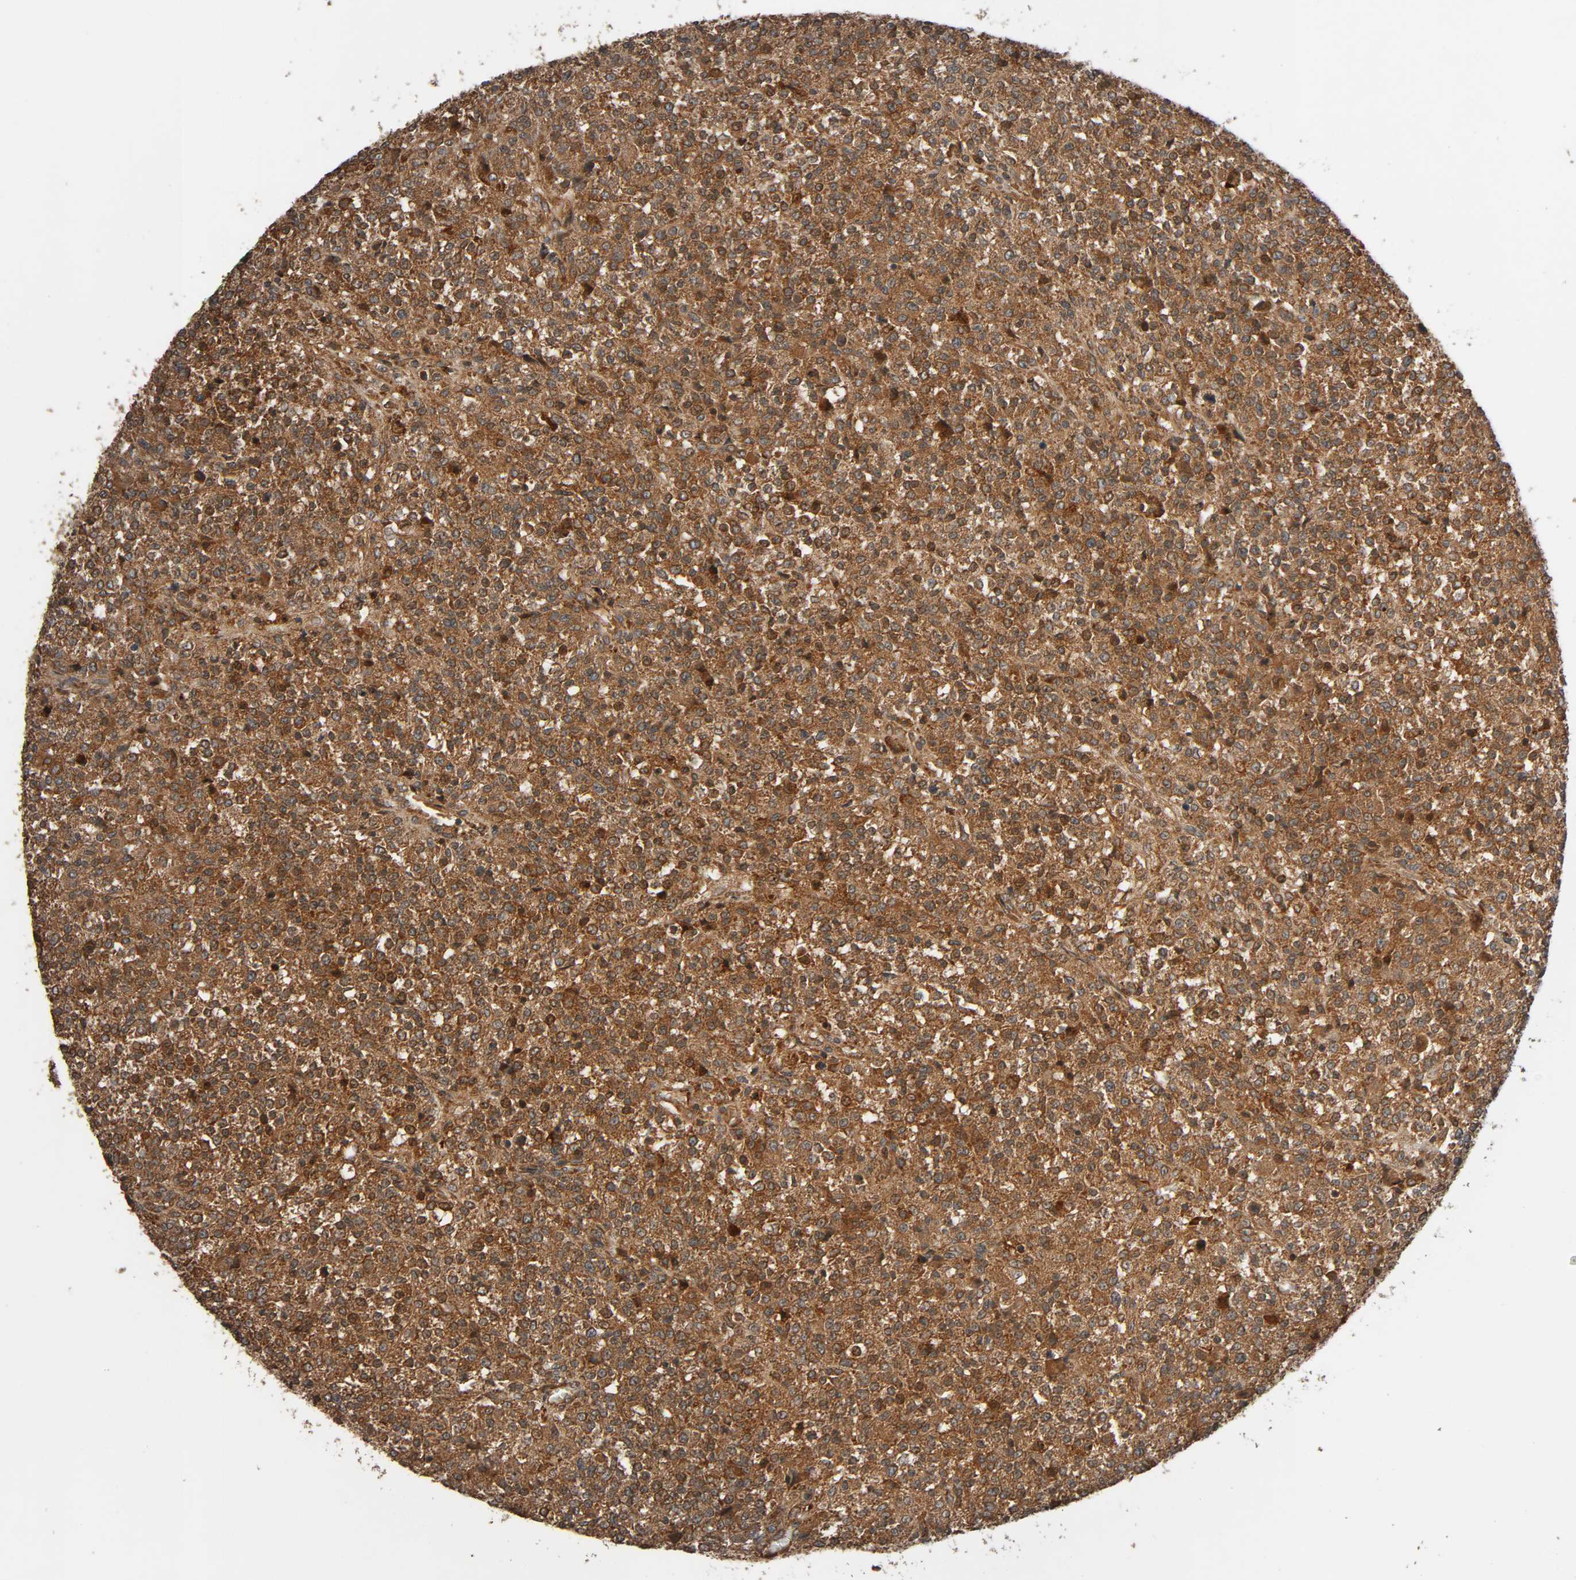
{"staining": {"intensity": "strong", "quantity": ">75%", "location": "cytoplasmic/membranous"}, "tissue": "testis cancer", "cell_type": "Tumor cells", "image_type": "cancer", "snomed": [{"axis": "morphology", "description": "Seminoma, NOS"}, {"axis": "topography", "description": "Testis"}], "caption": "Immunohistochemical staining of human testis cancer (seminoma) shows high levels of strong cytoplasmic/membranous staining in approximately >75% of tumor cells.", "gene": "MAP3K8", "patient": {"sex": "male", "age": 59}}